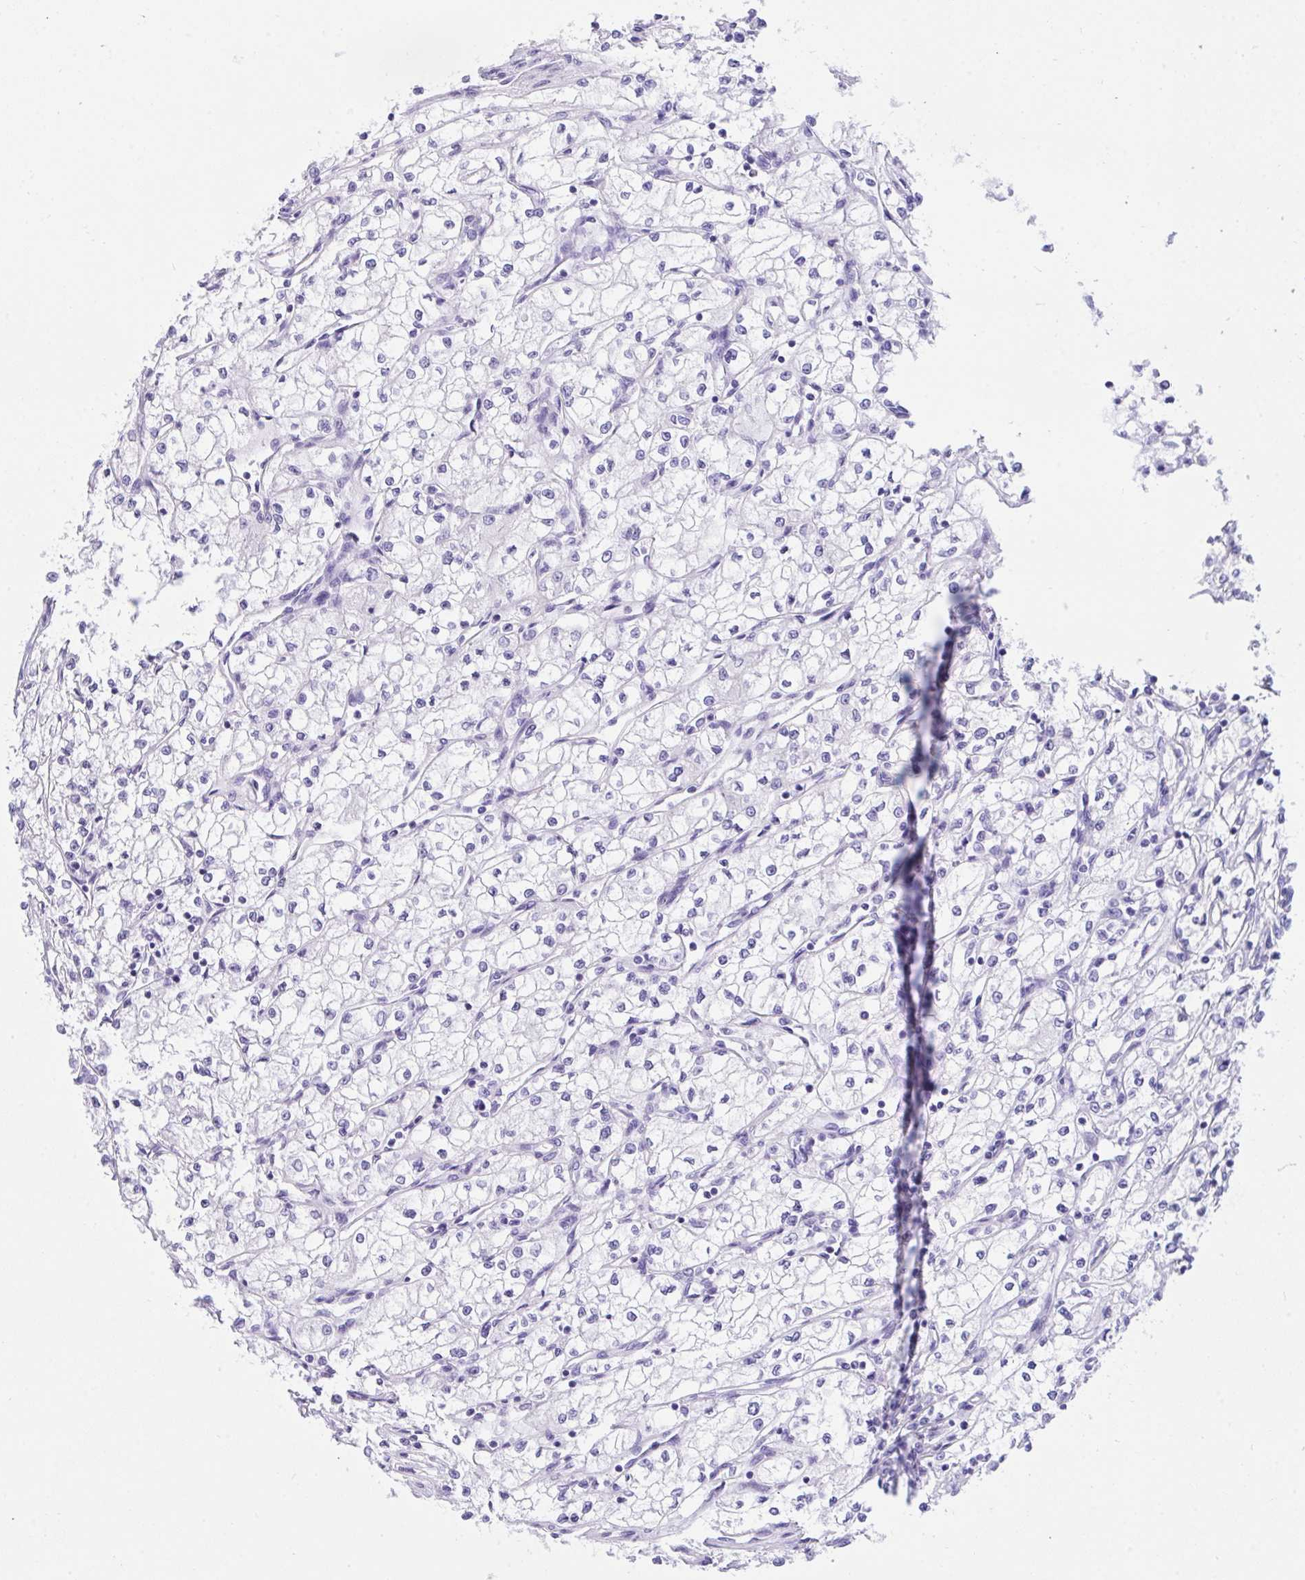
{"staining": {"intensity": "negative", "quantity": "none", "location": "none"}, "tissue": "renal cancer", "cell_type": "Tumor cells", "image_type": "cancer", "snomed": [{"axis": "morphology", "description": "Adenocarcinoma, NOS"}, {"axis": "topography", "description": "Kidney"}], "caption": "Photomicrograph shows no protein staining in tumor cells of adenocarcinoma (renal) tissue. The staining is performed using DAB brown chromogen with nuclei counter-stained in using hematoxylin.", "gene": "TLN2", "patient": {"sex": "male", "age": 59}}